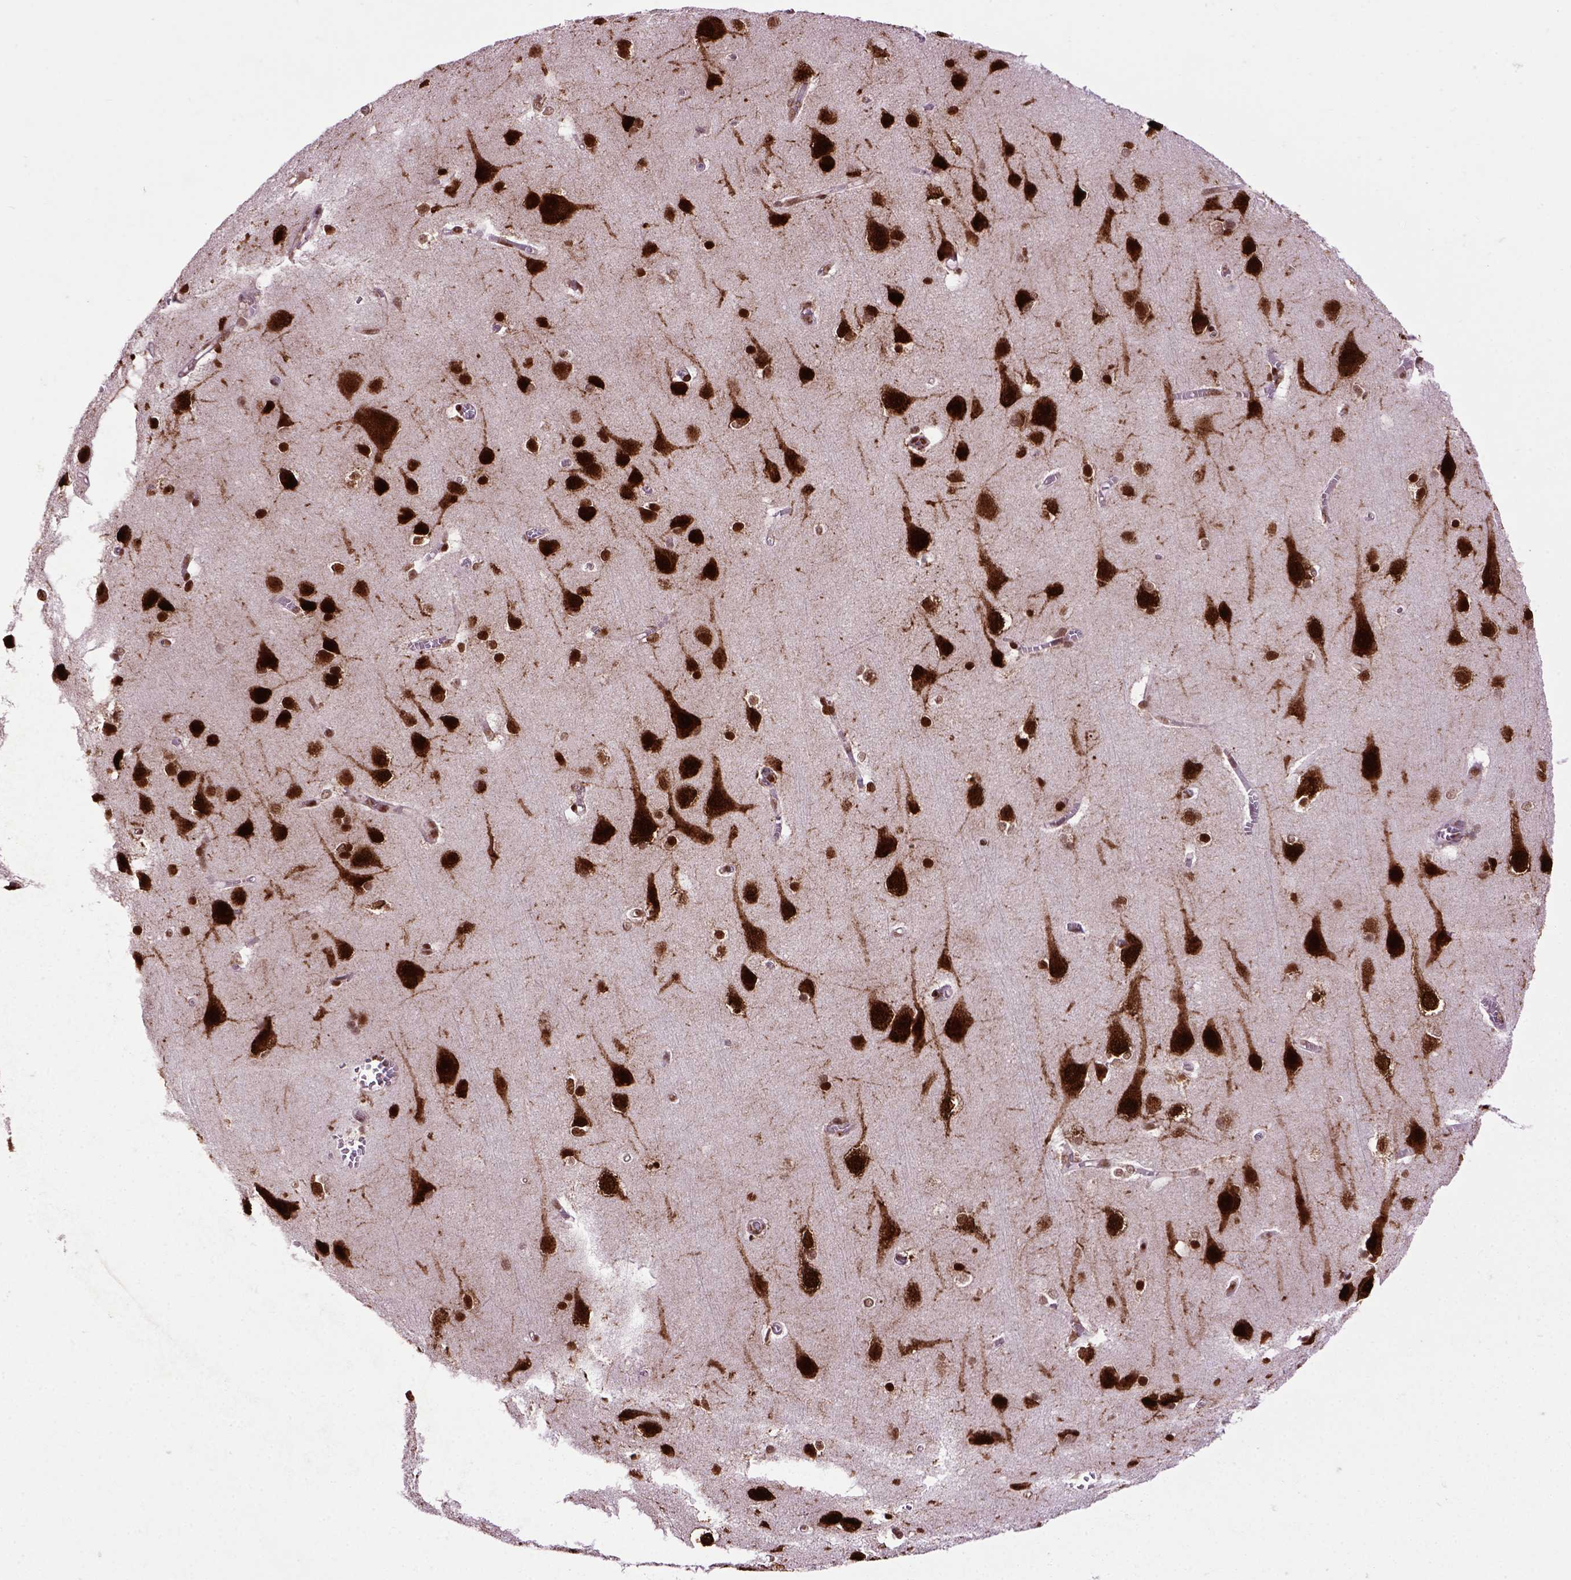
{"staining": {"intensity": "negative", "quantity": "none", "location": "none"}, "tissue": "cerebral cortex", "cell_type": "Endothelial cells", "image_type": "normal", "snomed": [{"axis": "morphology", "description": "Normal tissue, NOS"}, {"axis": "topography", "description": "Cerebral cortex"}], "caption": "Immunohistochemical staining of normal human cerebral cortex demonstrates no significant expression in endothelial cells. The staining is performed using DAB (3,3'-diaminobenzidine) brown chromogen with nuclei counter-stained in using hematoxylin.", "gene": "CELF1", "patient": {"sex": "male", "age": 37}}